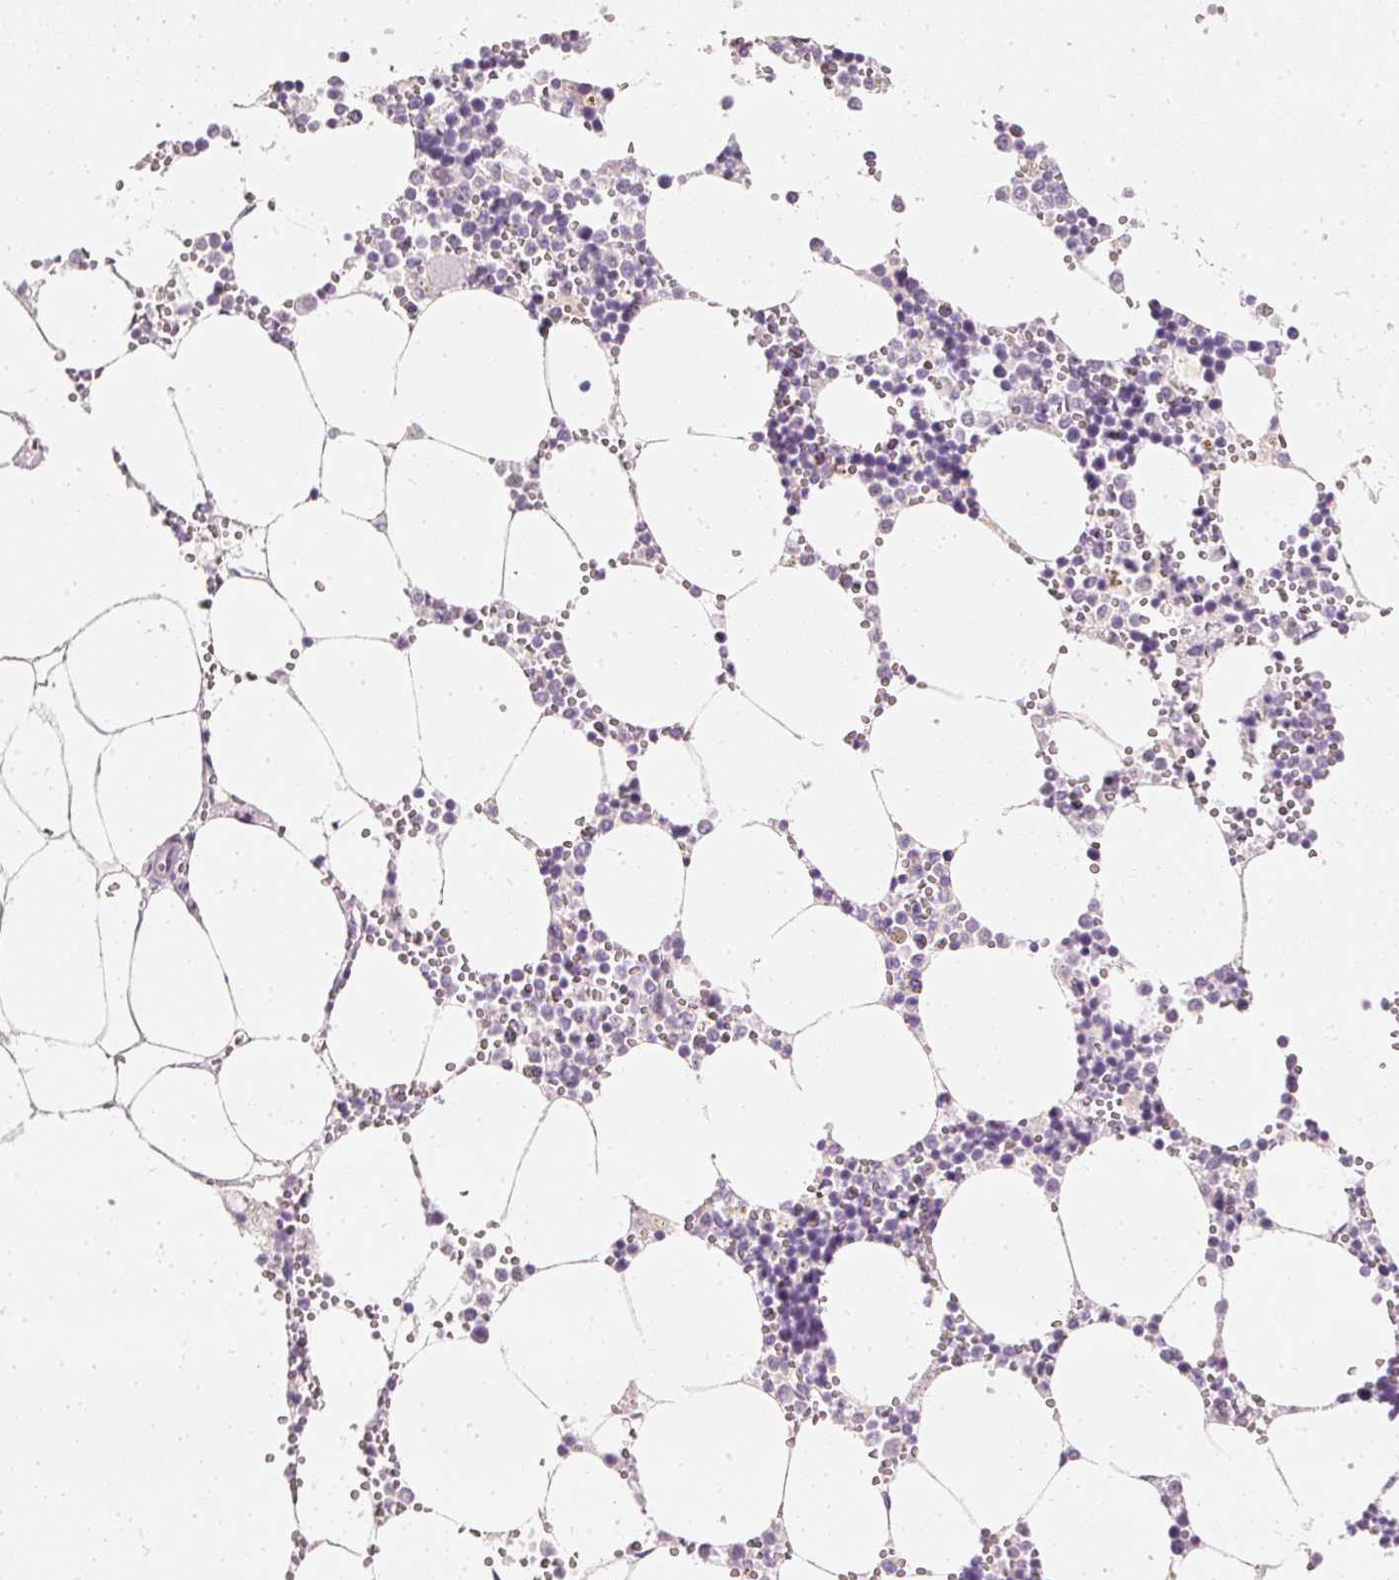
{"staining": {"intensity": "negative", "quantity": "none", "location": "none"}, "tissue": "bone marrow", "cell_type": "Hematopoietic cells", "image_type": "normal", "snomed": [{"axis": "morphology", "description": "Normal tissue, NOS"}, {"axis": "topography", "description": "Bone marrow"}], "caption": "High power microscopy histopathology image of an immunohistochemistry (IHC) image of unremarkable bone marrow, revealing no significant staining in hematopoietic cells.", "gene": "ELAVL3", "patient": {"sex": "male", "age": 54}}